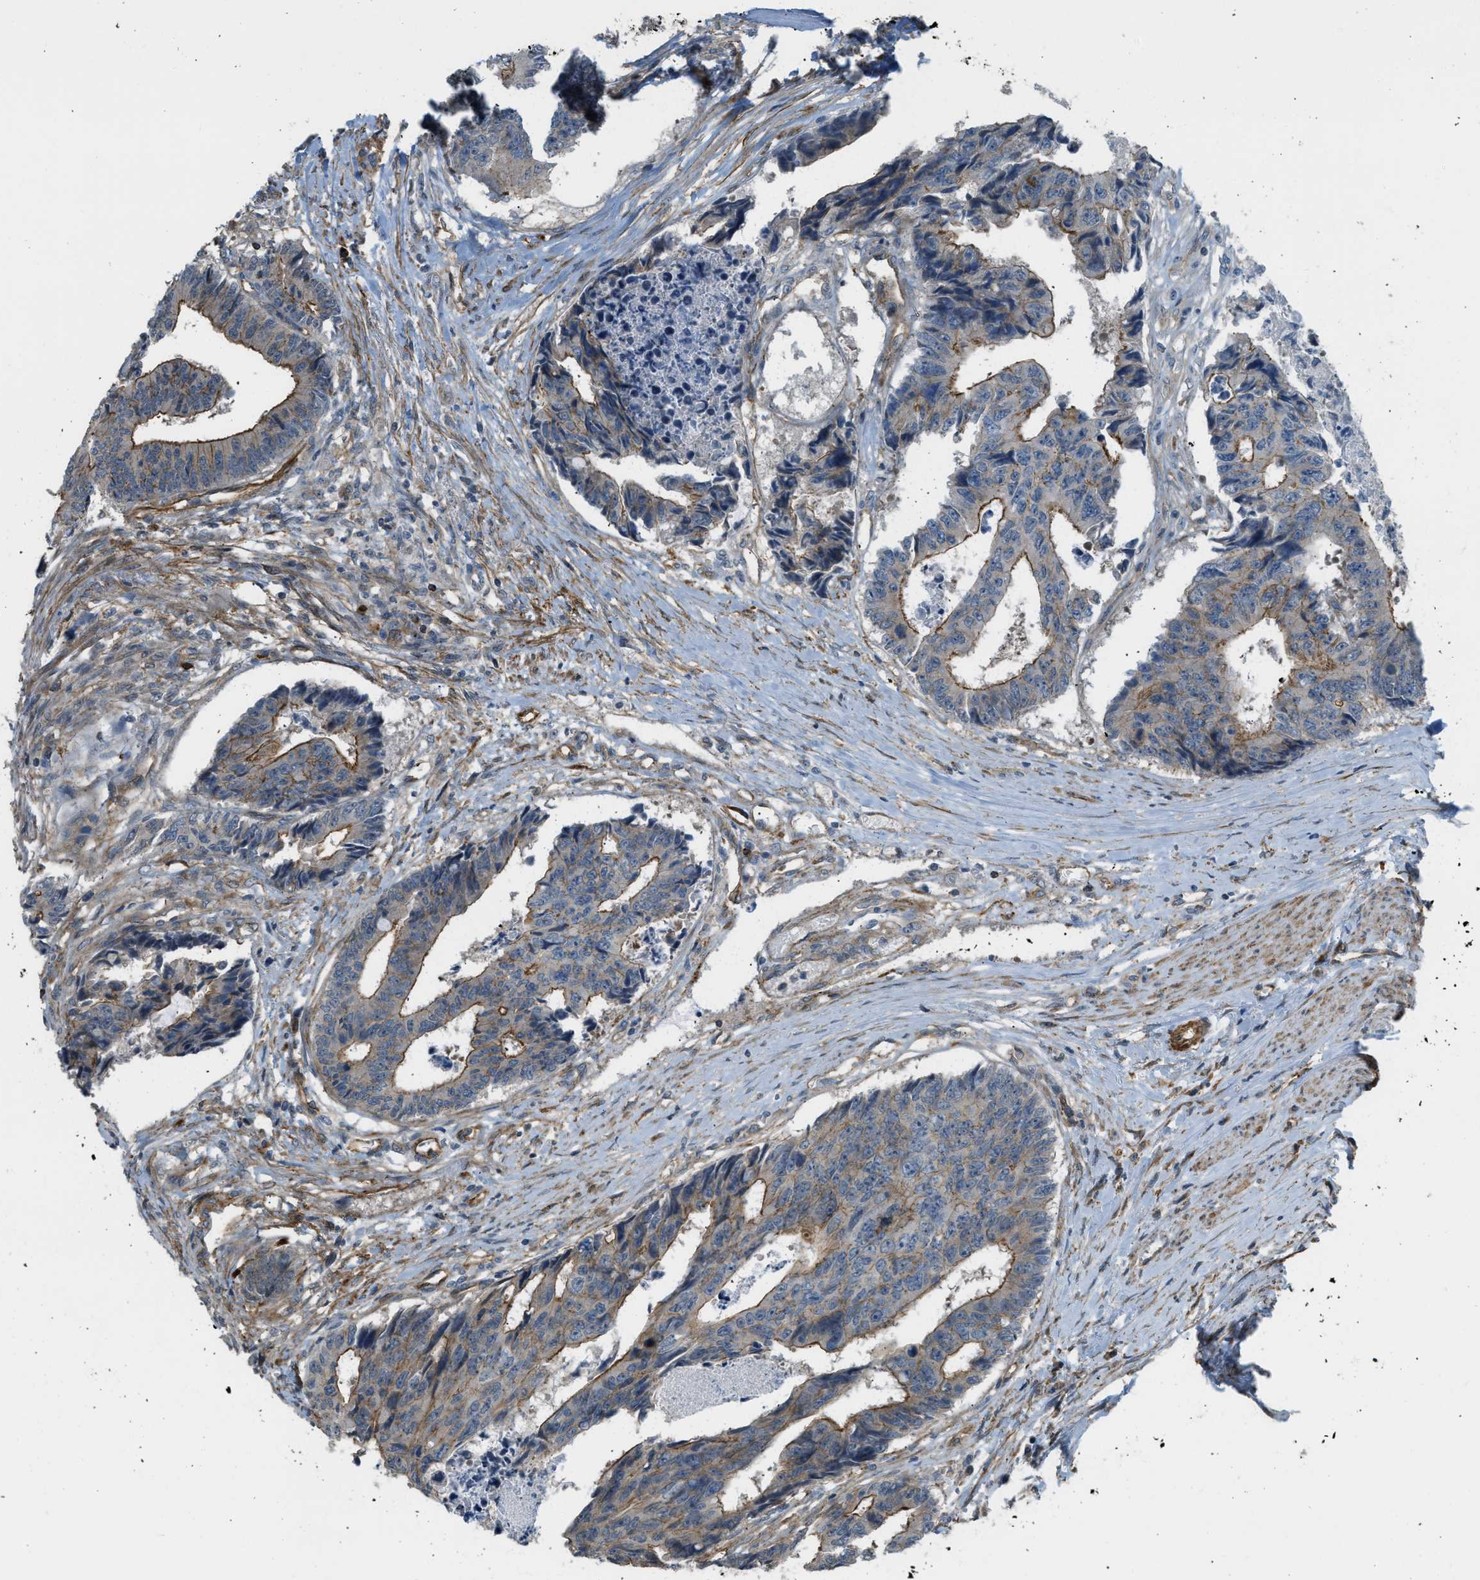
{"staining": {"intensity": "moderate", "quantity": ">75%", "location": "cytoplasmic/membranous"}, "tissue": "colorectal cancer", "cell_type": "Tumor cells", "image_type": "cancer", "snomed": [{"axis": "morphology", "description": "Adenocarcinoma, NOS"}, {"axis": "topography", "description": "Rectum"}], "caption": "A medium amount of moderate cytoplasmic/membranous expression is identified in about >75% of tumor cells in adenocarcinoma (colorectal) tissue. The protein is shown in brown color, while the nuclei are stained blue.", "gene": "KIAA1671", "patient": {"sex": "male", "age": 84}}